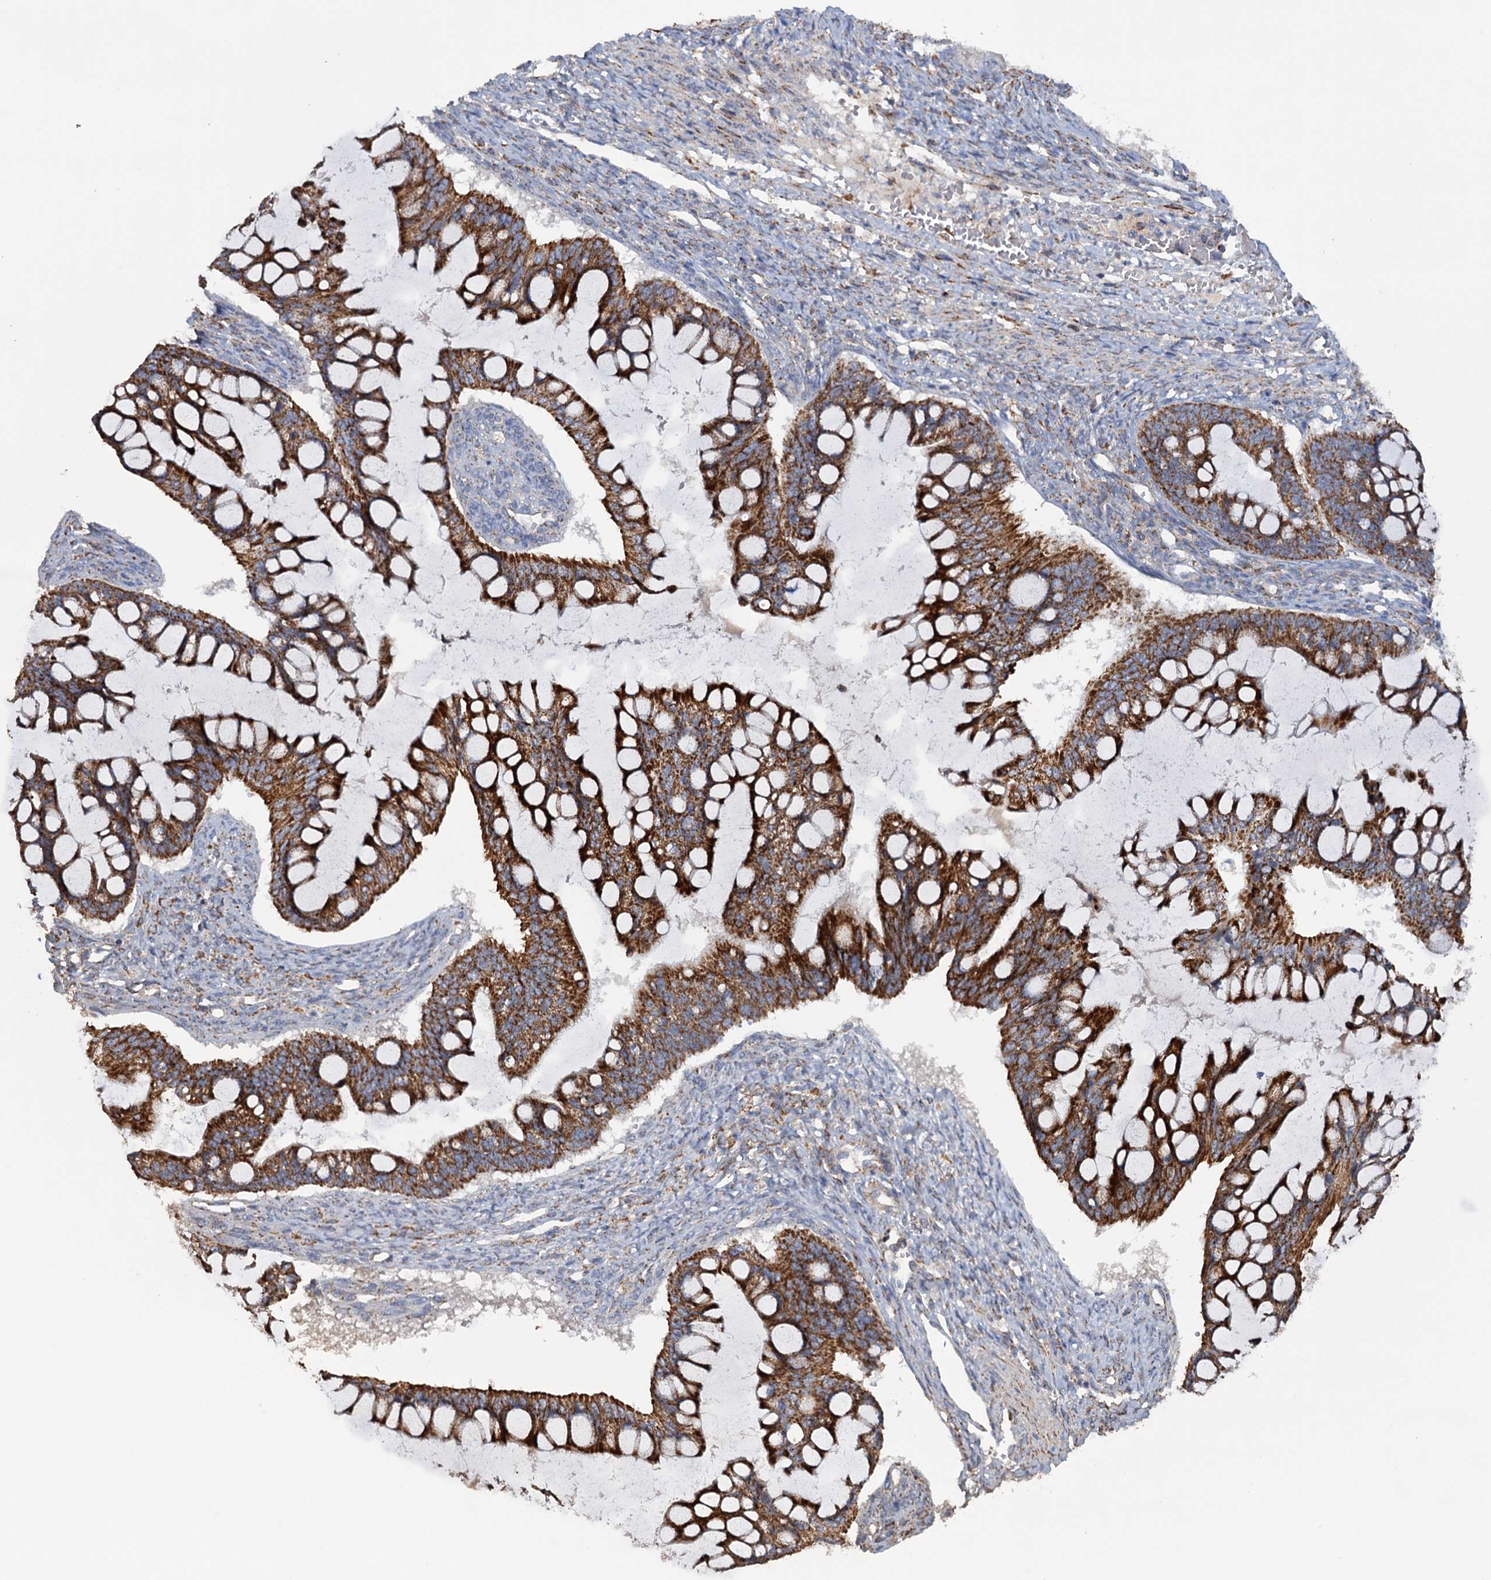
{"staining": {"intensity": "strong", "quantity": ">75%", "location": "cytoplasmic/membranous"}, "tissue": "ovarian cancer", "cell_type": "Tumor cells", "image_type": "cancer", "snomed": [{"axis": "morphology", "description": "Cystadenocarcinoma, mucinous, NOS"}, {"axis": "topography", "description": "Ovary"}], "caption": "Tumor cells exhibit high levels of strong cytoplasmic/membranous positivity in approximately >75% of cells in human ovarian mucinous cystadenocarcinoma. (DAB IHC with brightfield microscopy, high magnification).", "gene": "GTPBP3", "patient": {"sex": "female", "age": 73}}